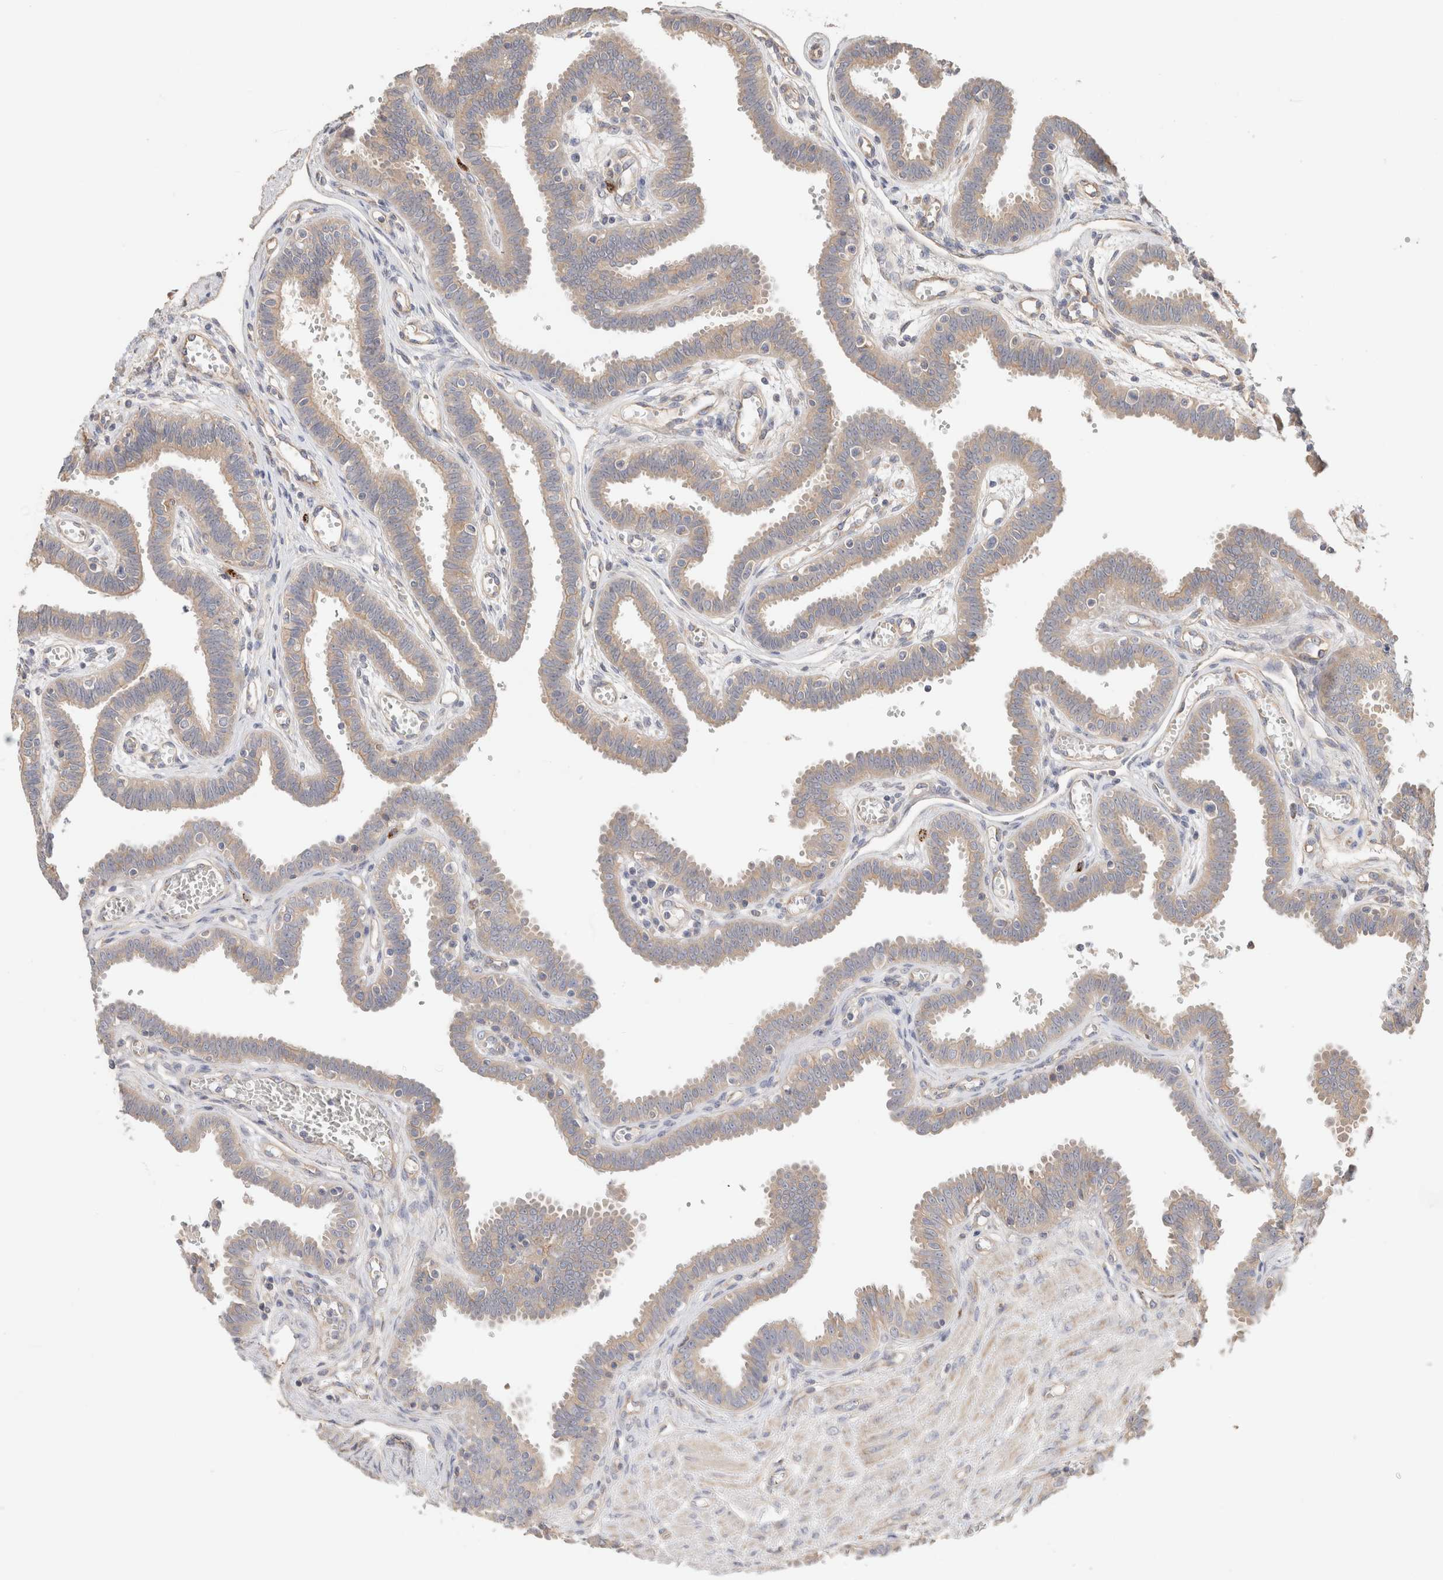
{"staining": {"intensity": "weak", "quantity": ">75%", "location": "cytoplasmic/membranous"}, "tissue": "fallopian tube", "cell_type": "Glandular cells", "image_type": "normal", "snomed": [{"axis": "morphology", "description": "Normal tissue, NOS"}, {"axis": "topography", "description": "Fallopian tube"}], "caption": "Approximately >75% of glandular cells in benign fallopian tube show weak cytoplasmic/membranous protein positivity as visualized by brown immunohistochemical staining.", "gene": "B3GNTL1", "patient": {"sex": "female", "age": 32}}